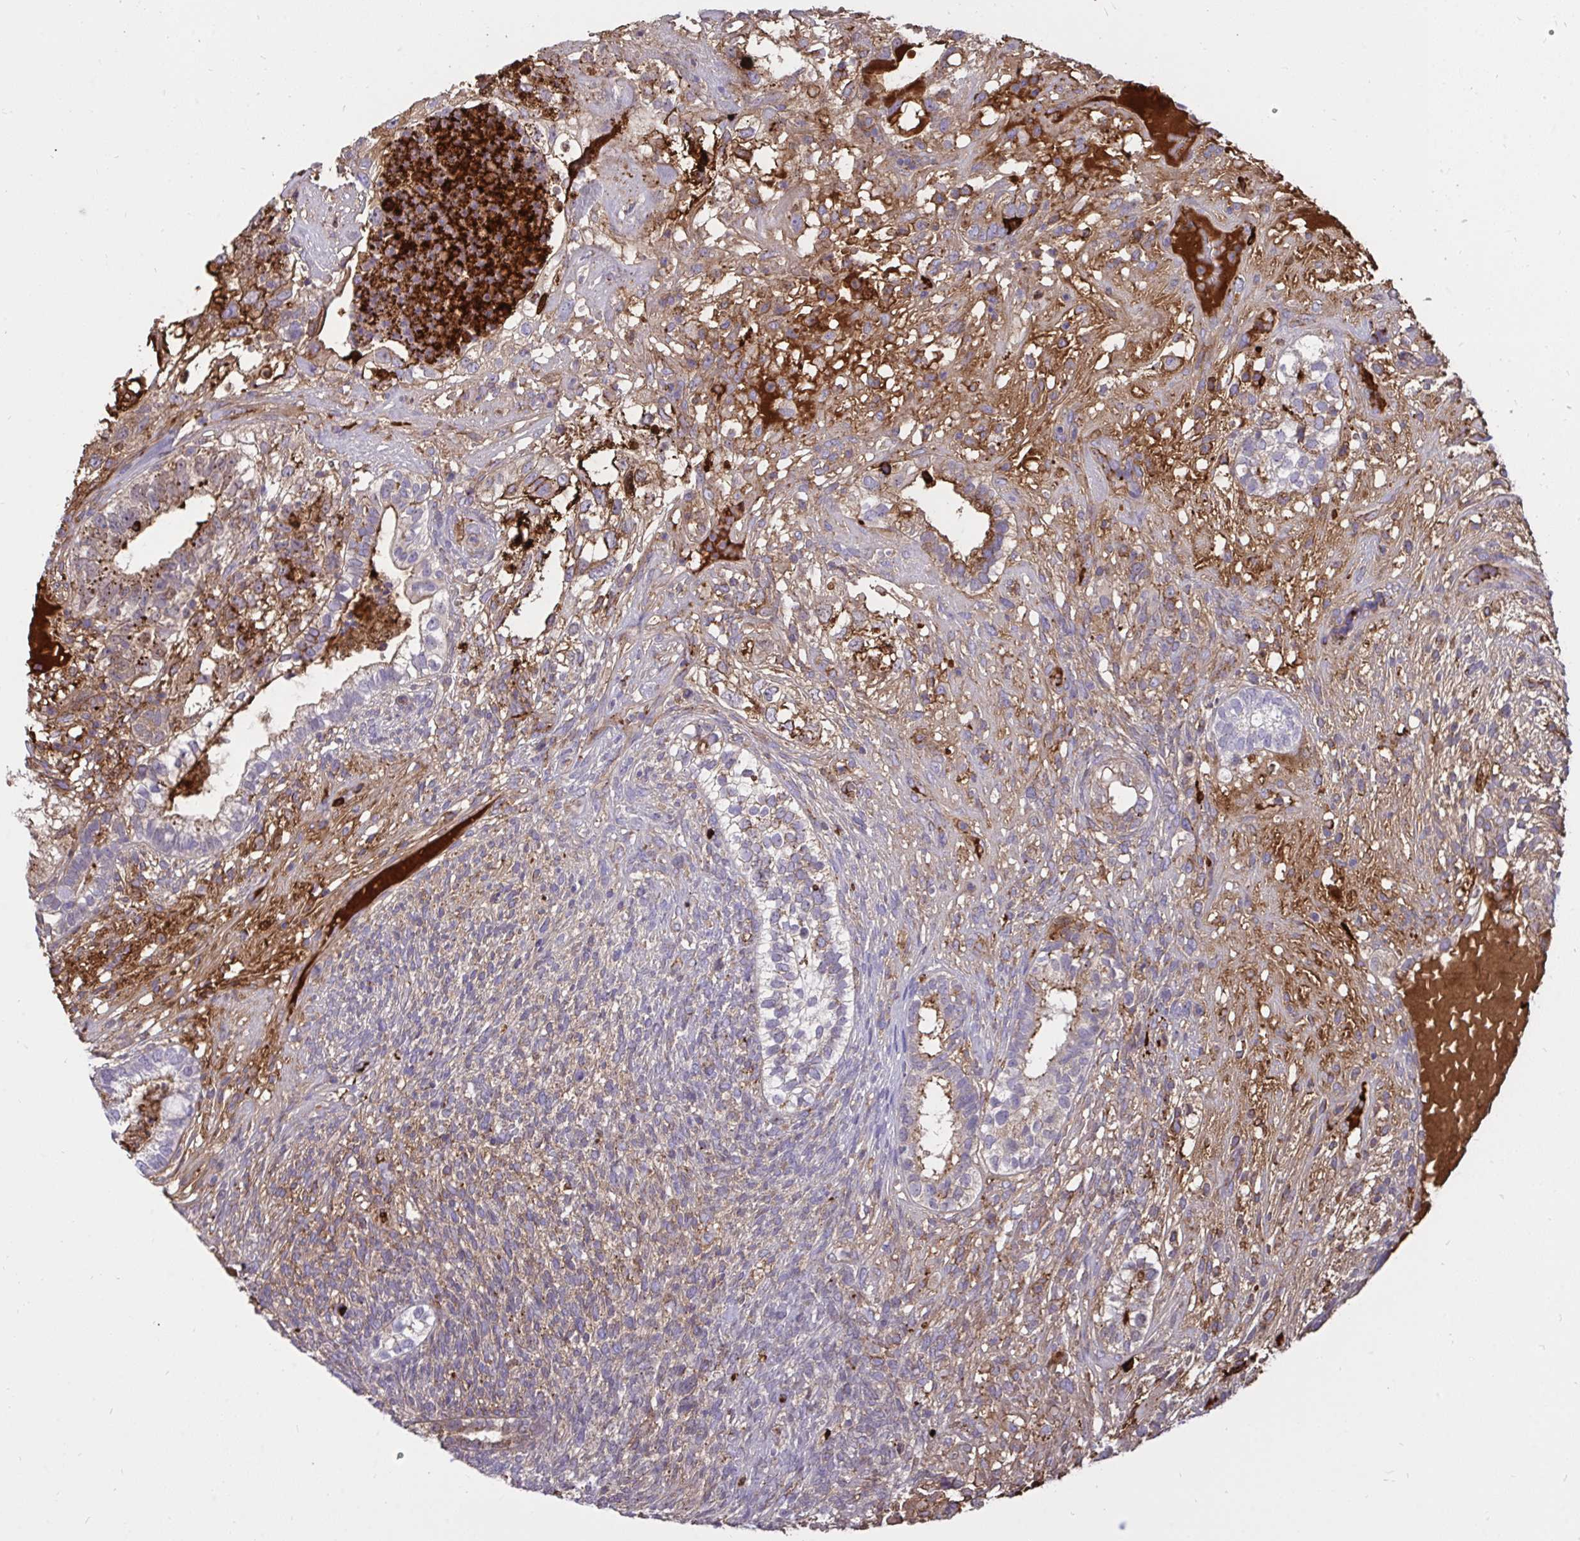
{"staining": {"intensity": "moderate", "quantity": "<25%", "location": "cytoplasmic/membranous"}, "tissue": "testis cancer", "cell_type": "Tumor cells", "image_type": "cancer", "snomed": [{"axis": "morphology", "description": "Seminoma, NOS"}, {"axis": "morphology", "description": "Carcinoma, Embryonal, NOS"}, {"axis": "topography", "description": "Testis"}], "caption": "Testis cancer (seminoma) stained with DAB (3,3'-diaminobenzidine) immunohistochemistry demonstrates low levels of moderate cytoplasmic/membranous positivity in about <25% of tumor cells.", "gene": "F2", "patient": {"sex": "male", "age": 41}}